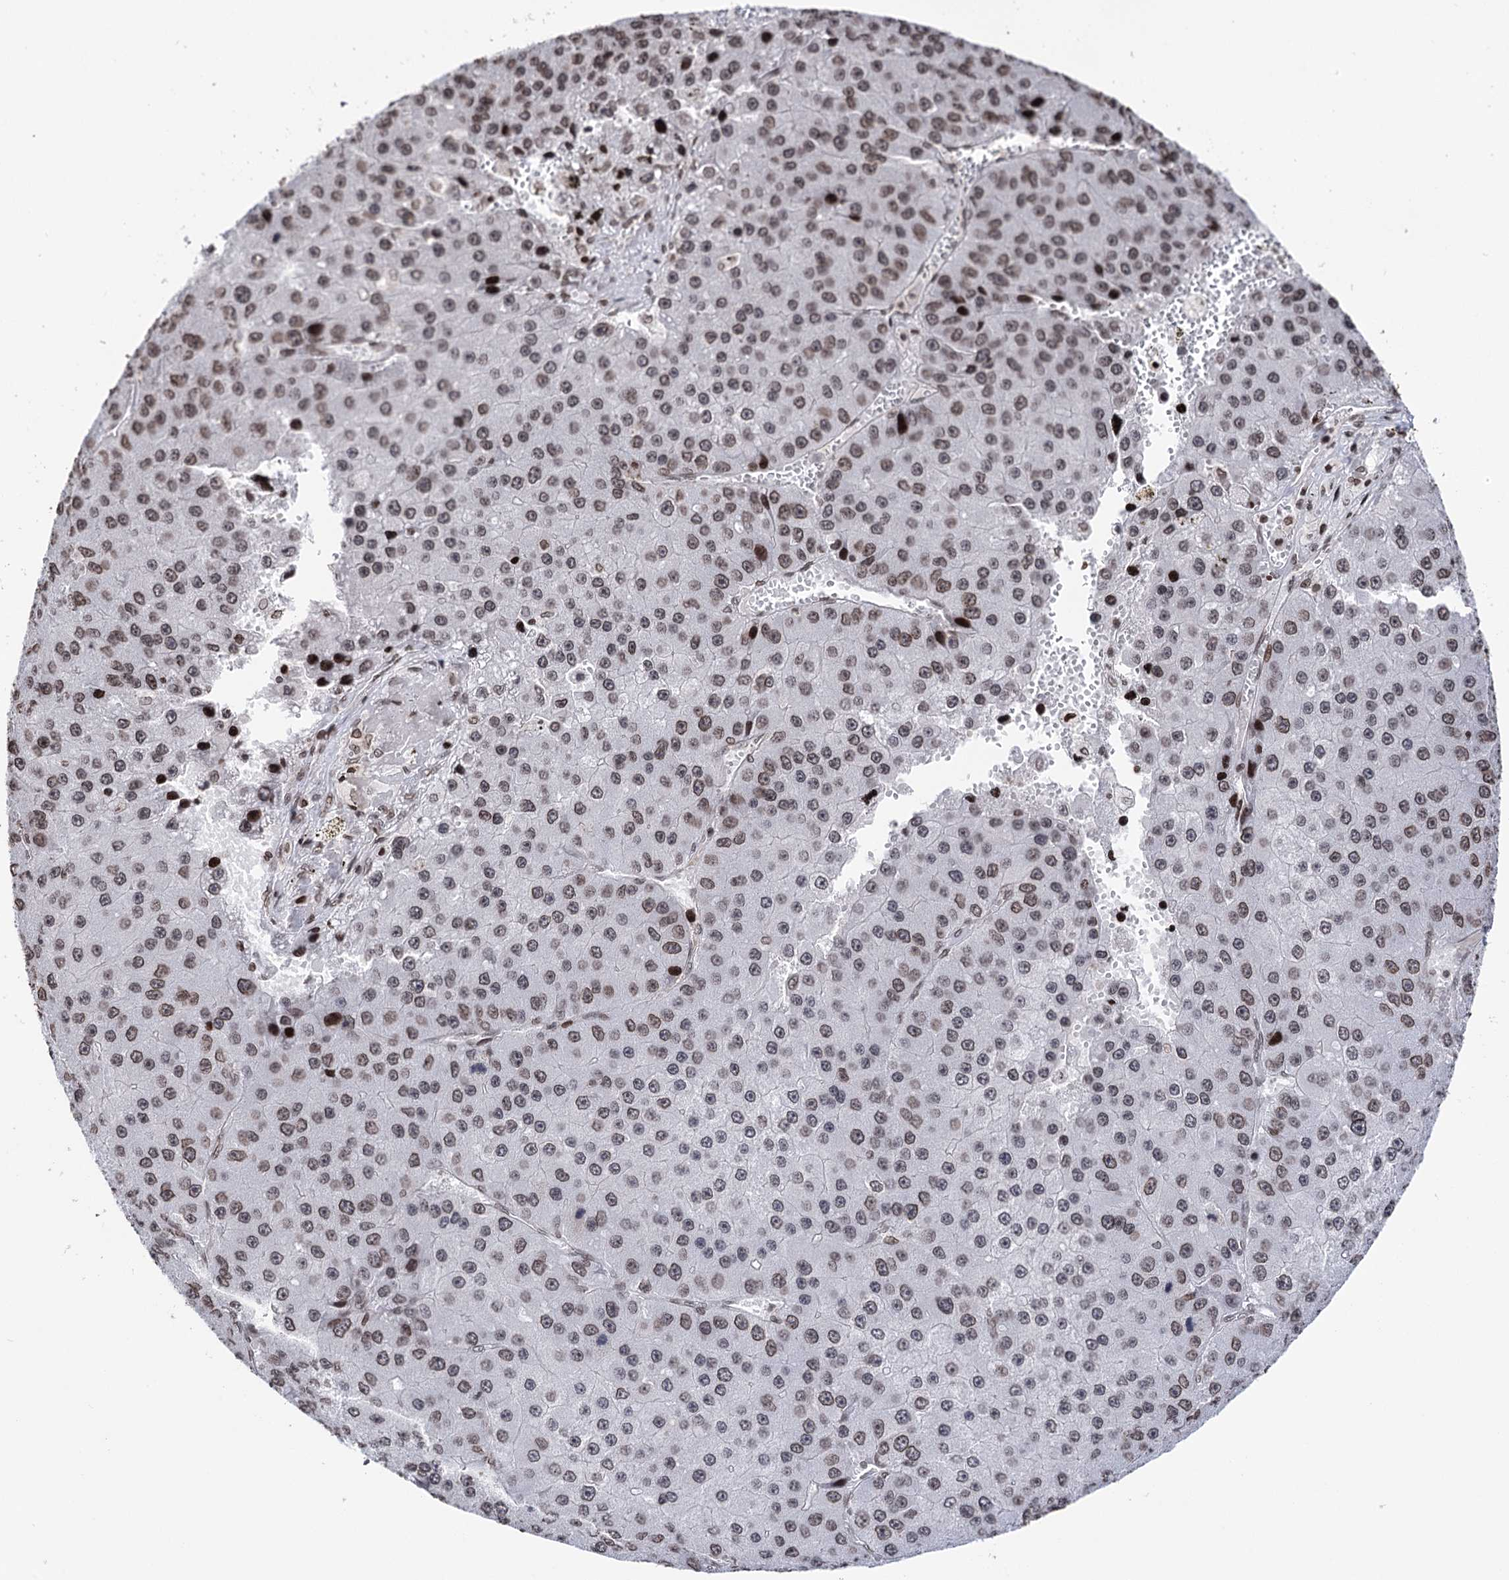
{"staining": {"intensity": "moderate", "quantity": "25%-75%", "location": "nuclear"}, "tissue": "liver cancer", "cell_type": "Tumor cells", "image_type": "cancer", "snomed": [{"axis": "morphology", "description": "Carcinoma, Hepatocellular, NOS"}, {"axis": "topography", "description": "Liver"}], "caption": "High-magnification brightfield microscopy of liver cancer (hepatocellular carcinoma) stained with DAB (3,3'-diaminobenzidine) (brown) and counterstained with hematoxylin (blue). tumor cells exhibit moderate nuclear expression is seen in about25%-75% of cells.", "gene": "CCDC77", "patient": {"sex": "female", "age": 73}}